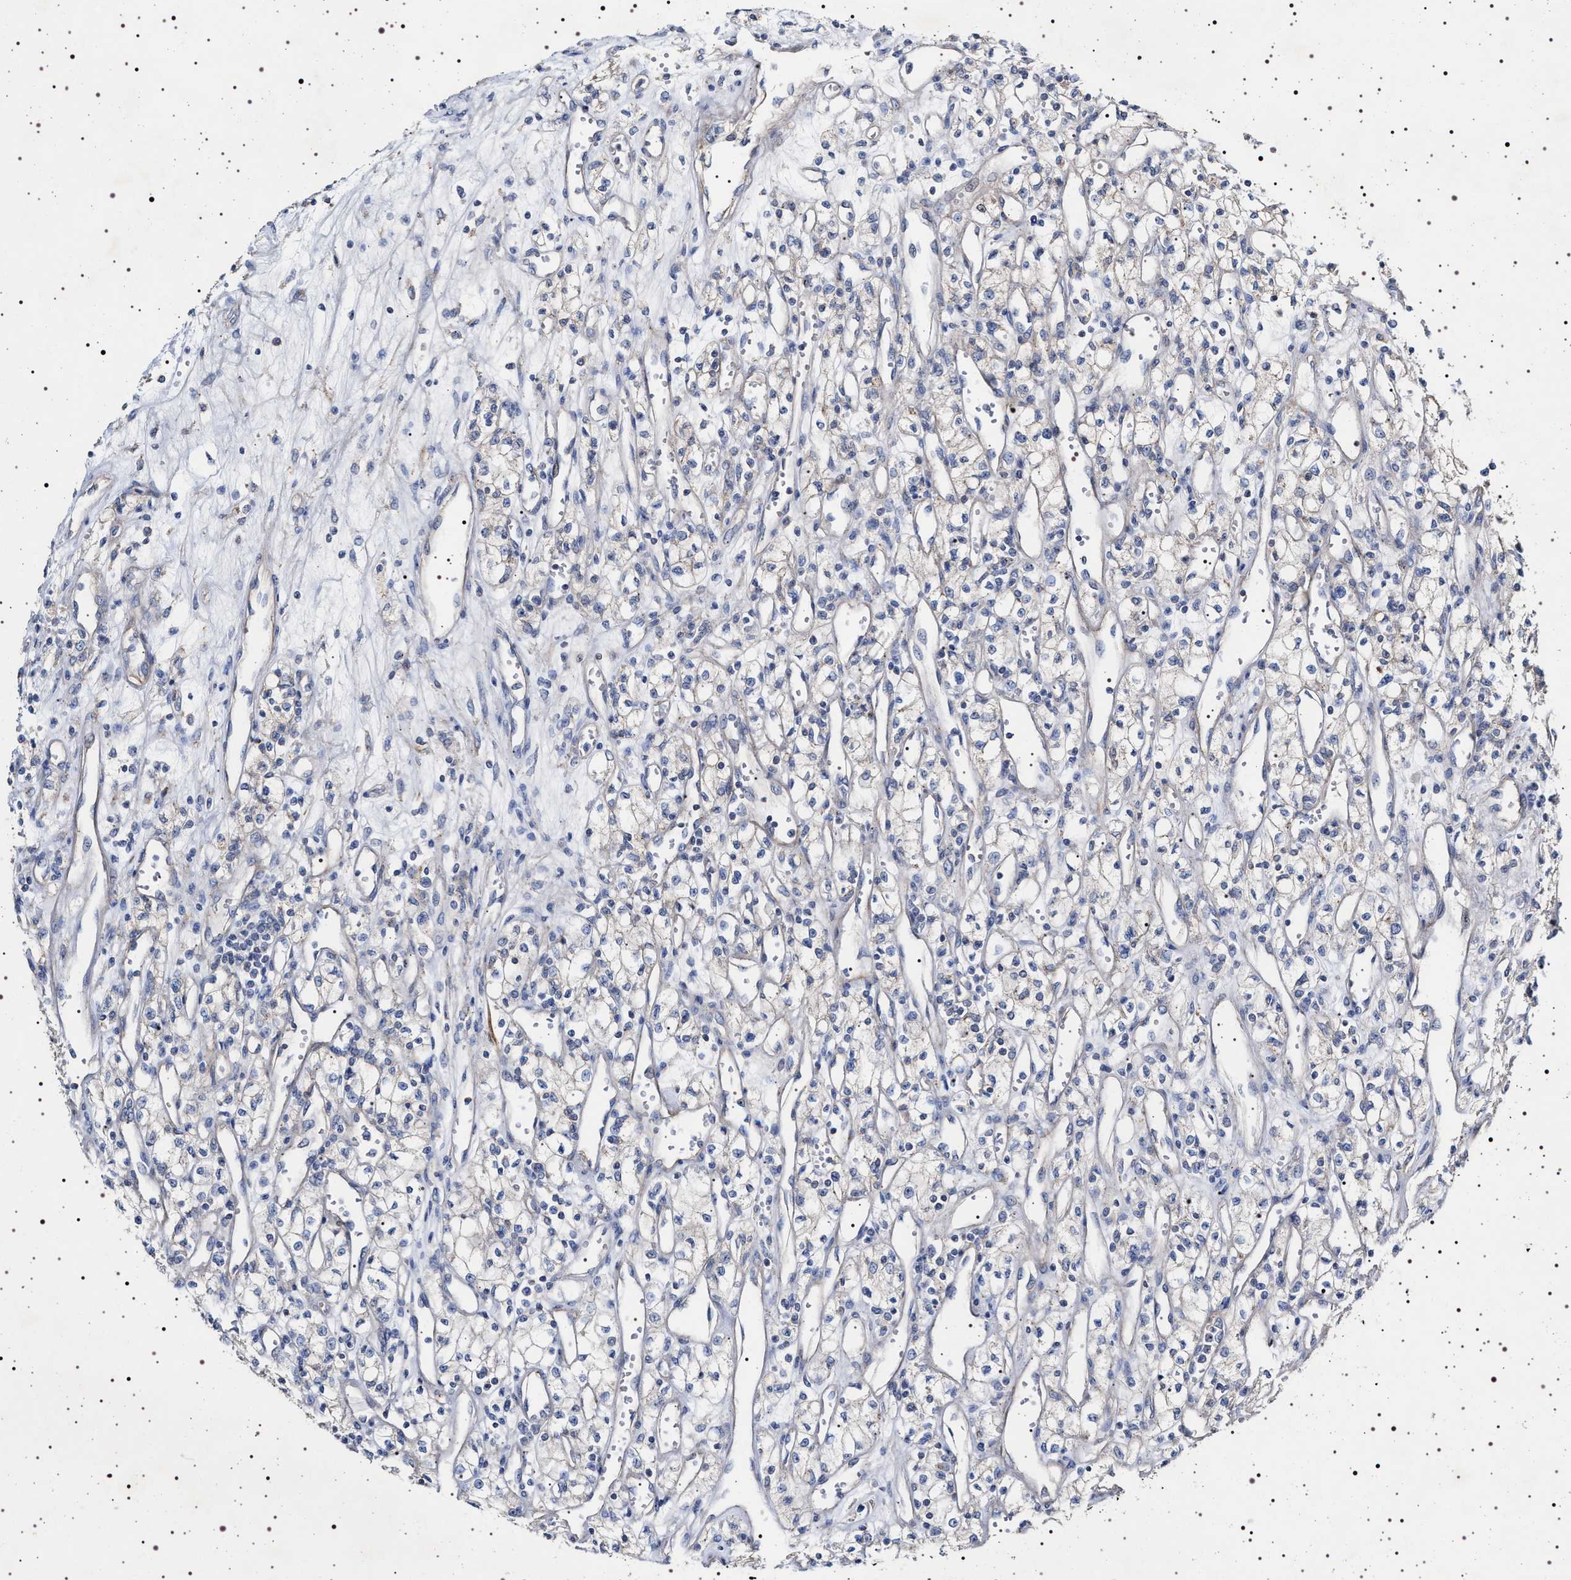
{"staining": {"intensity": "negative", "quantity": "none", "location": "none"}, "tissue": "renal cancer", "cell_type": "Tumor cells", "image_type": "cancer", "snomed": [{"axis": "morphology", "description": "Adenocarcinoma, NOS"}, {"axis": "topography", "description": "Kidney"}], "caption": "Protein analysis of renal cancer (adenocarcinoma) displays no significant staining in tumor cells. The staining was performed using DAB to visualize the protein expression in brown, while the nuclei were stained in blue with hematoxylin (Magnification: 20x).", "gene": "NAALADL2", "patient": {"sex": "male", "age": 59}}